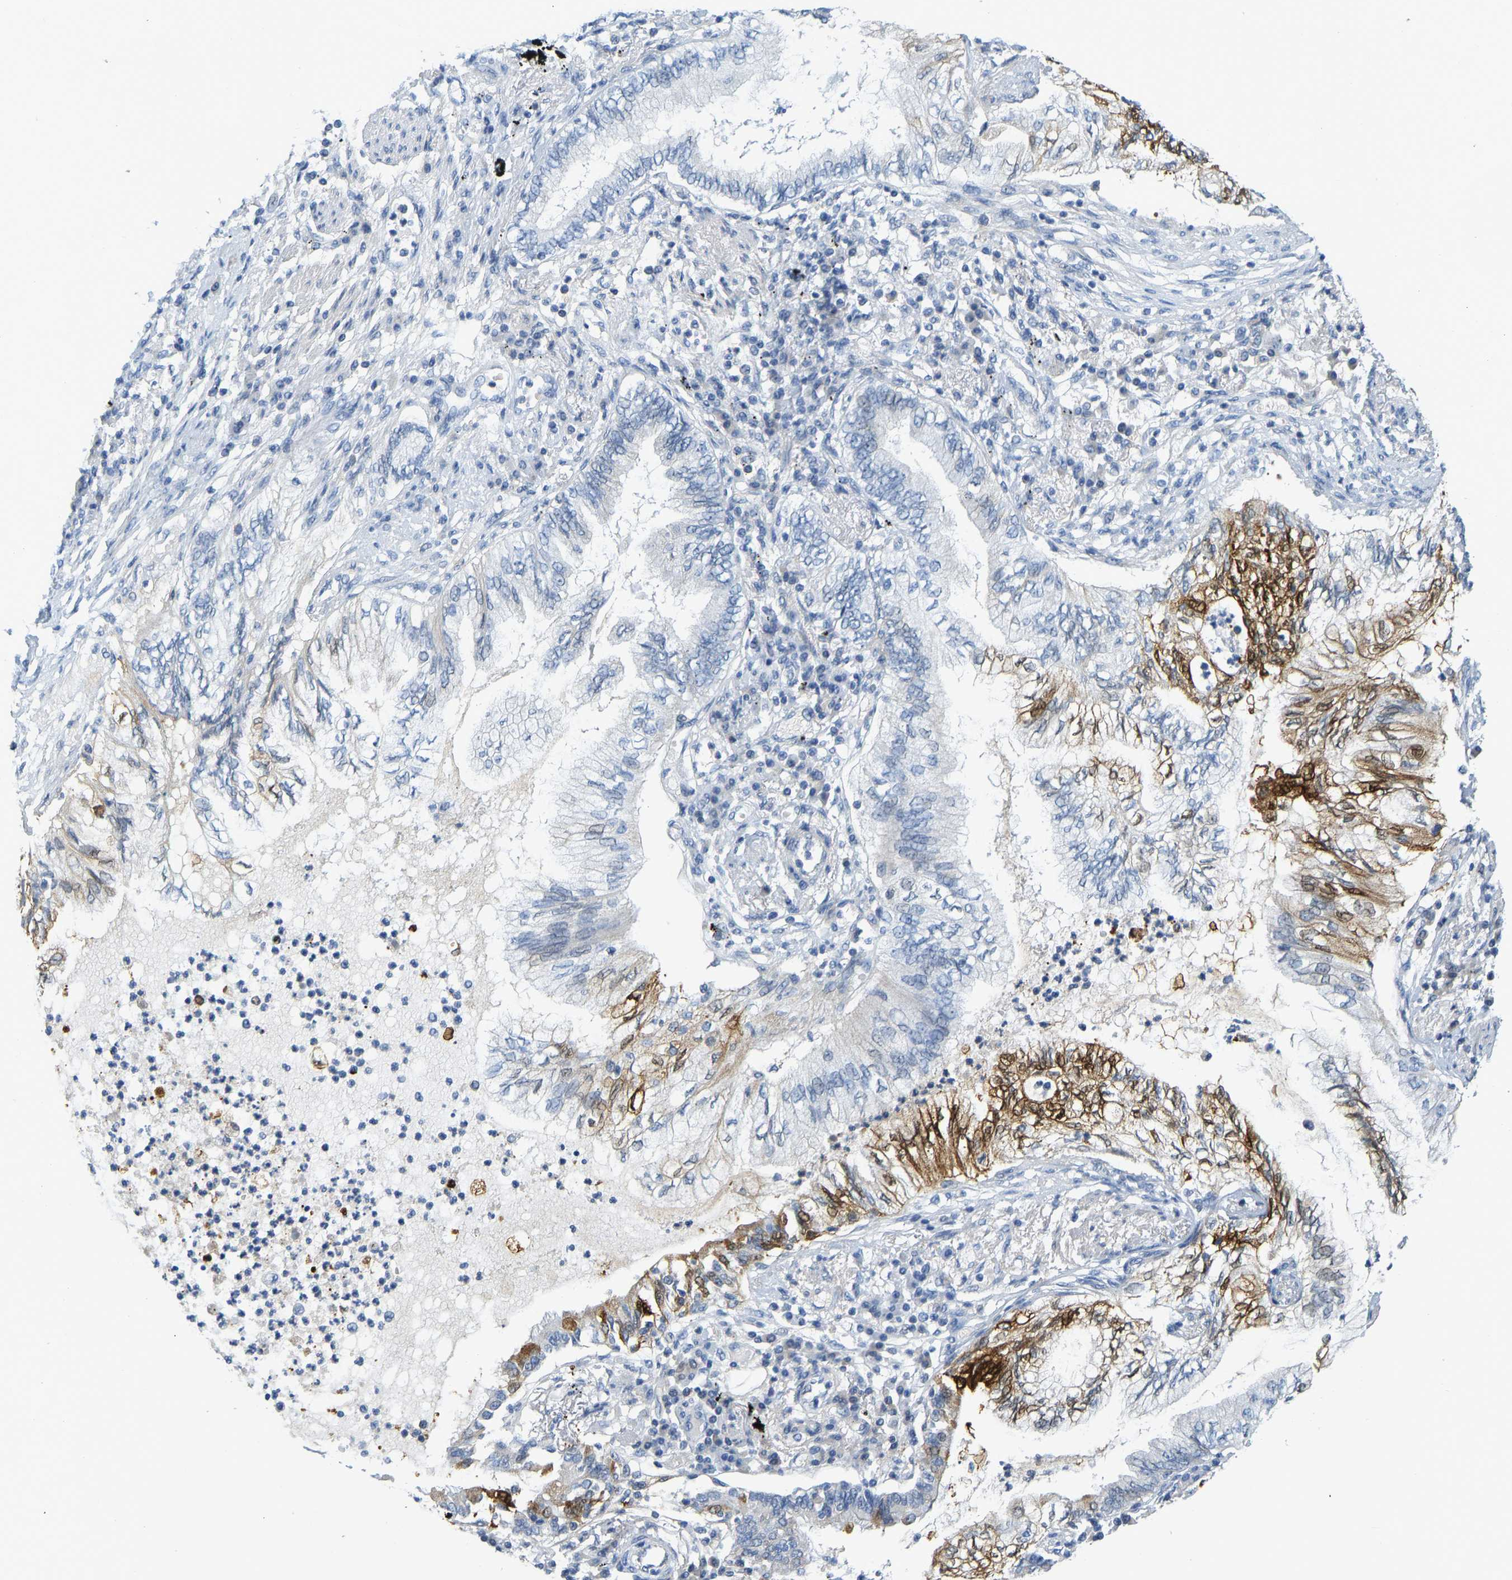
{"staining": {"intensity": "strong", "quantity": "25%-75%", "location": "cytoplasmic/membranous"}, "tissue": "lung cancer", "cell_type": "Tumor cells", "image_type": "cancer", "snomed": [{"axis": "morphology", "description": "Normal tissue, NOS"}, {"axis": "morphology", "description": "Adenocarcinoma, NOS"}, {"axis": "topography", "description": "Bronchus"}, {"axis": "topography", "description": "Lung"}], "caption": "A high amount of strong cytoplasmic/membranous positivity is present in approximately 25%-75% of tumor cells in adenocarcinoma (lung) tissue.", "gene": "SERPINB3", "patient": {"sex": "female", "age": 70}}